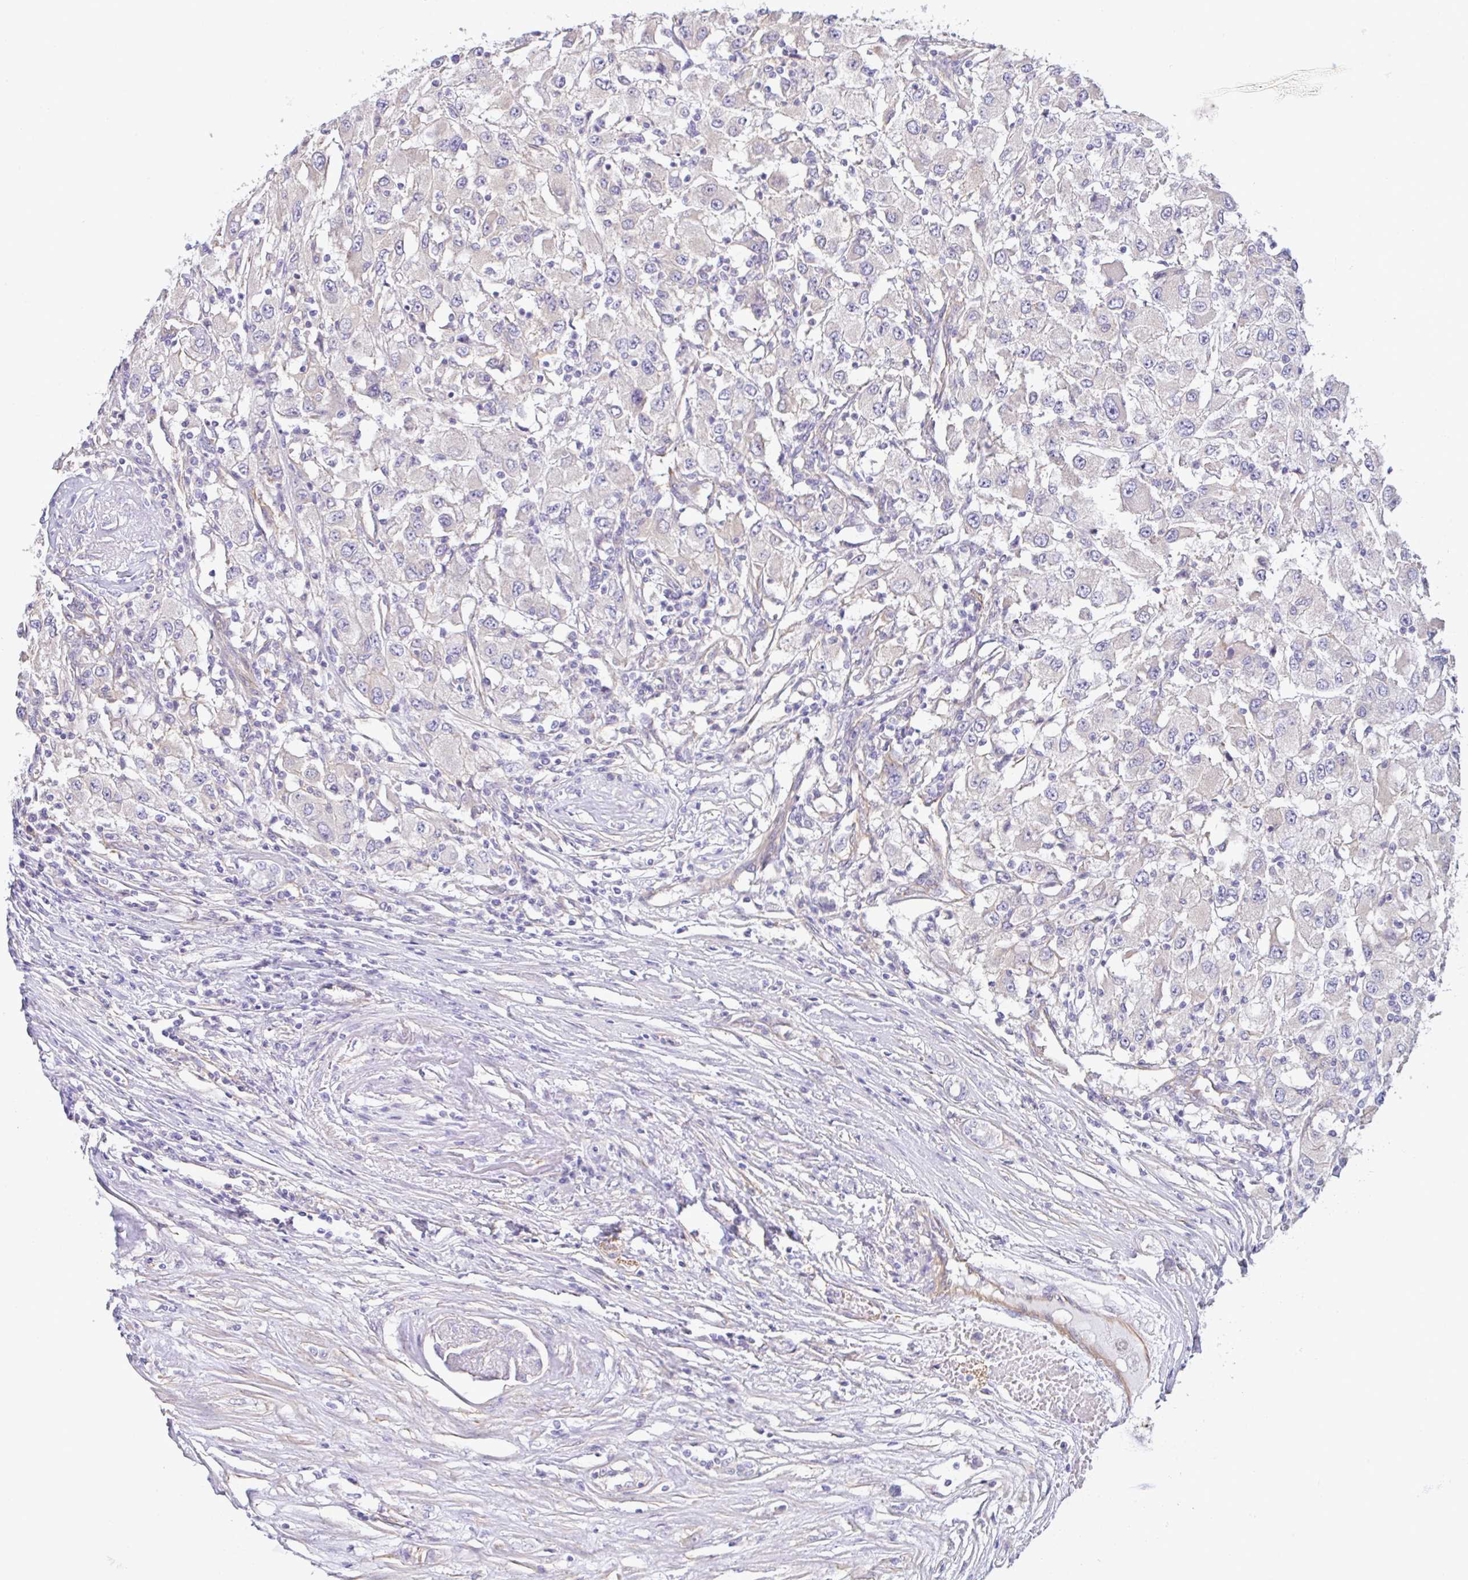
{"staining": {"intensity": "negative", "quantity": "none", "location": "none"}, "tissue": "renal cancer", "cell_type": "Tumor cells", "image_type": "cancer", "snomed": [{"axis": "morphology", "description": "Adenocarcinoma, NOS"}, {"axis": "topography", "description": "Kidney"}], "caption": "An immunohistochemistry photomicrograph of renal cancer (adenocarcinoma) is shown. There is no staining in tumor cells of renal cancer (adenocarcinoma). Brightfield microscopy of IHC stained with DAB (brown) and hematoxylin (blue), captured at high magnification.", "gene": "PLCD4", "patient": {"sex": "female", "age": 67}}